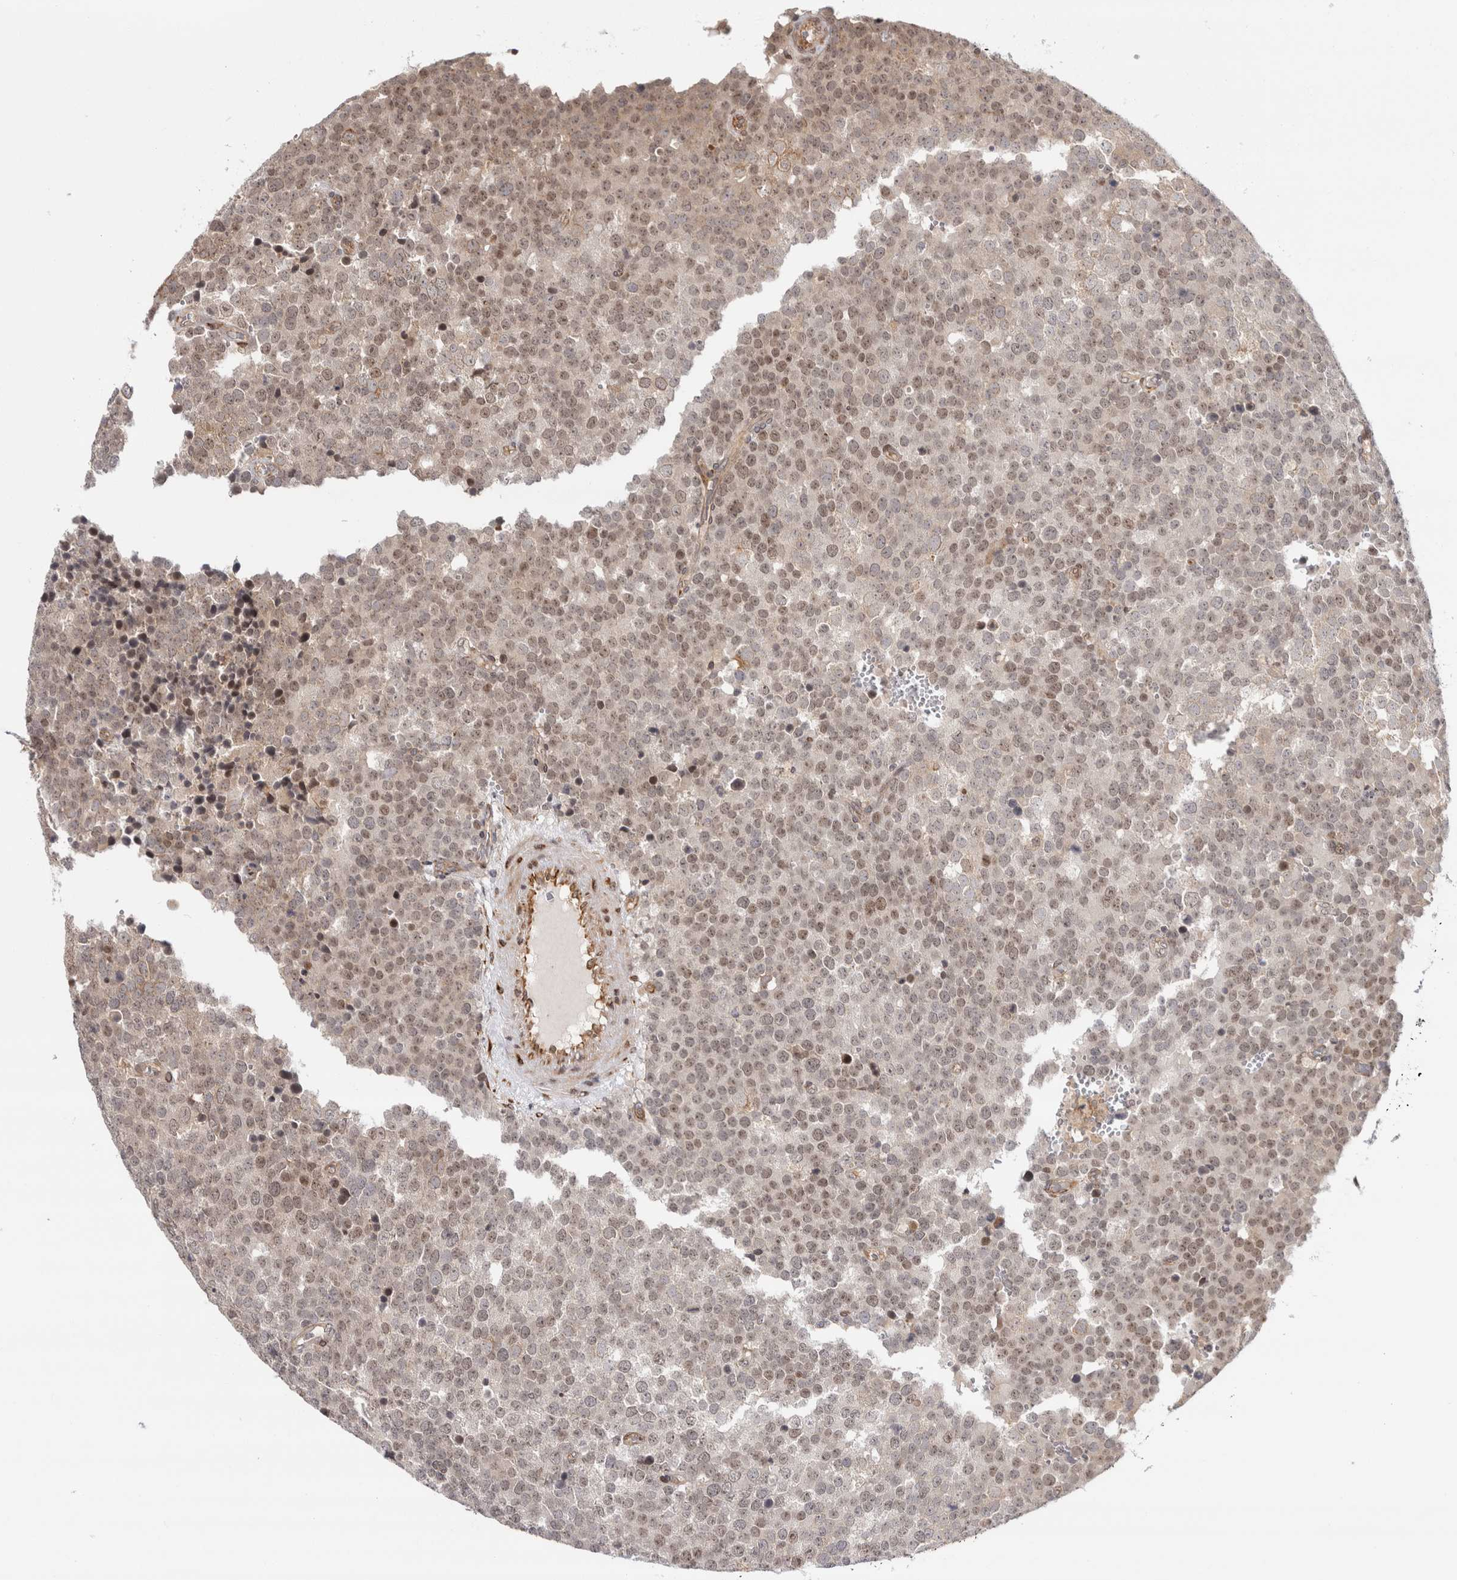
{"staining": {"intensity": "weak", "quantity": ">75%", "location": "nuclear"}, "tissue": "testis cancer", "cell_type": "Tumor cells", "image_type": "cancer", "snomed": [{"axis": "morphology", "description": "Seminoma, NOS"}, {"axis": "topography", "description": "Testis"}], "caption": "Approximately >75% of tumor cells in human testis seminoma display weak nuclear protein staining as visualized by brown immunohistochemical staining.", "gene": "ZNF318", "patient": {"sex": "male", "age": 71}}